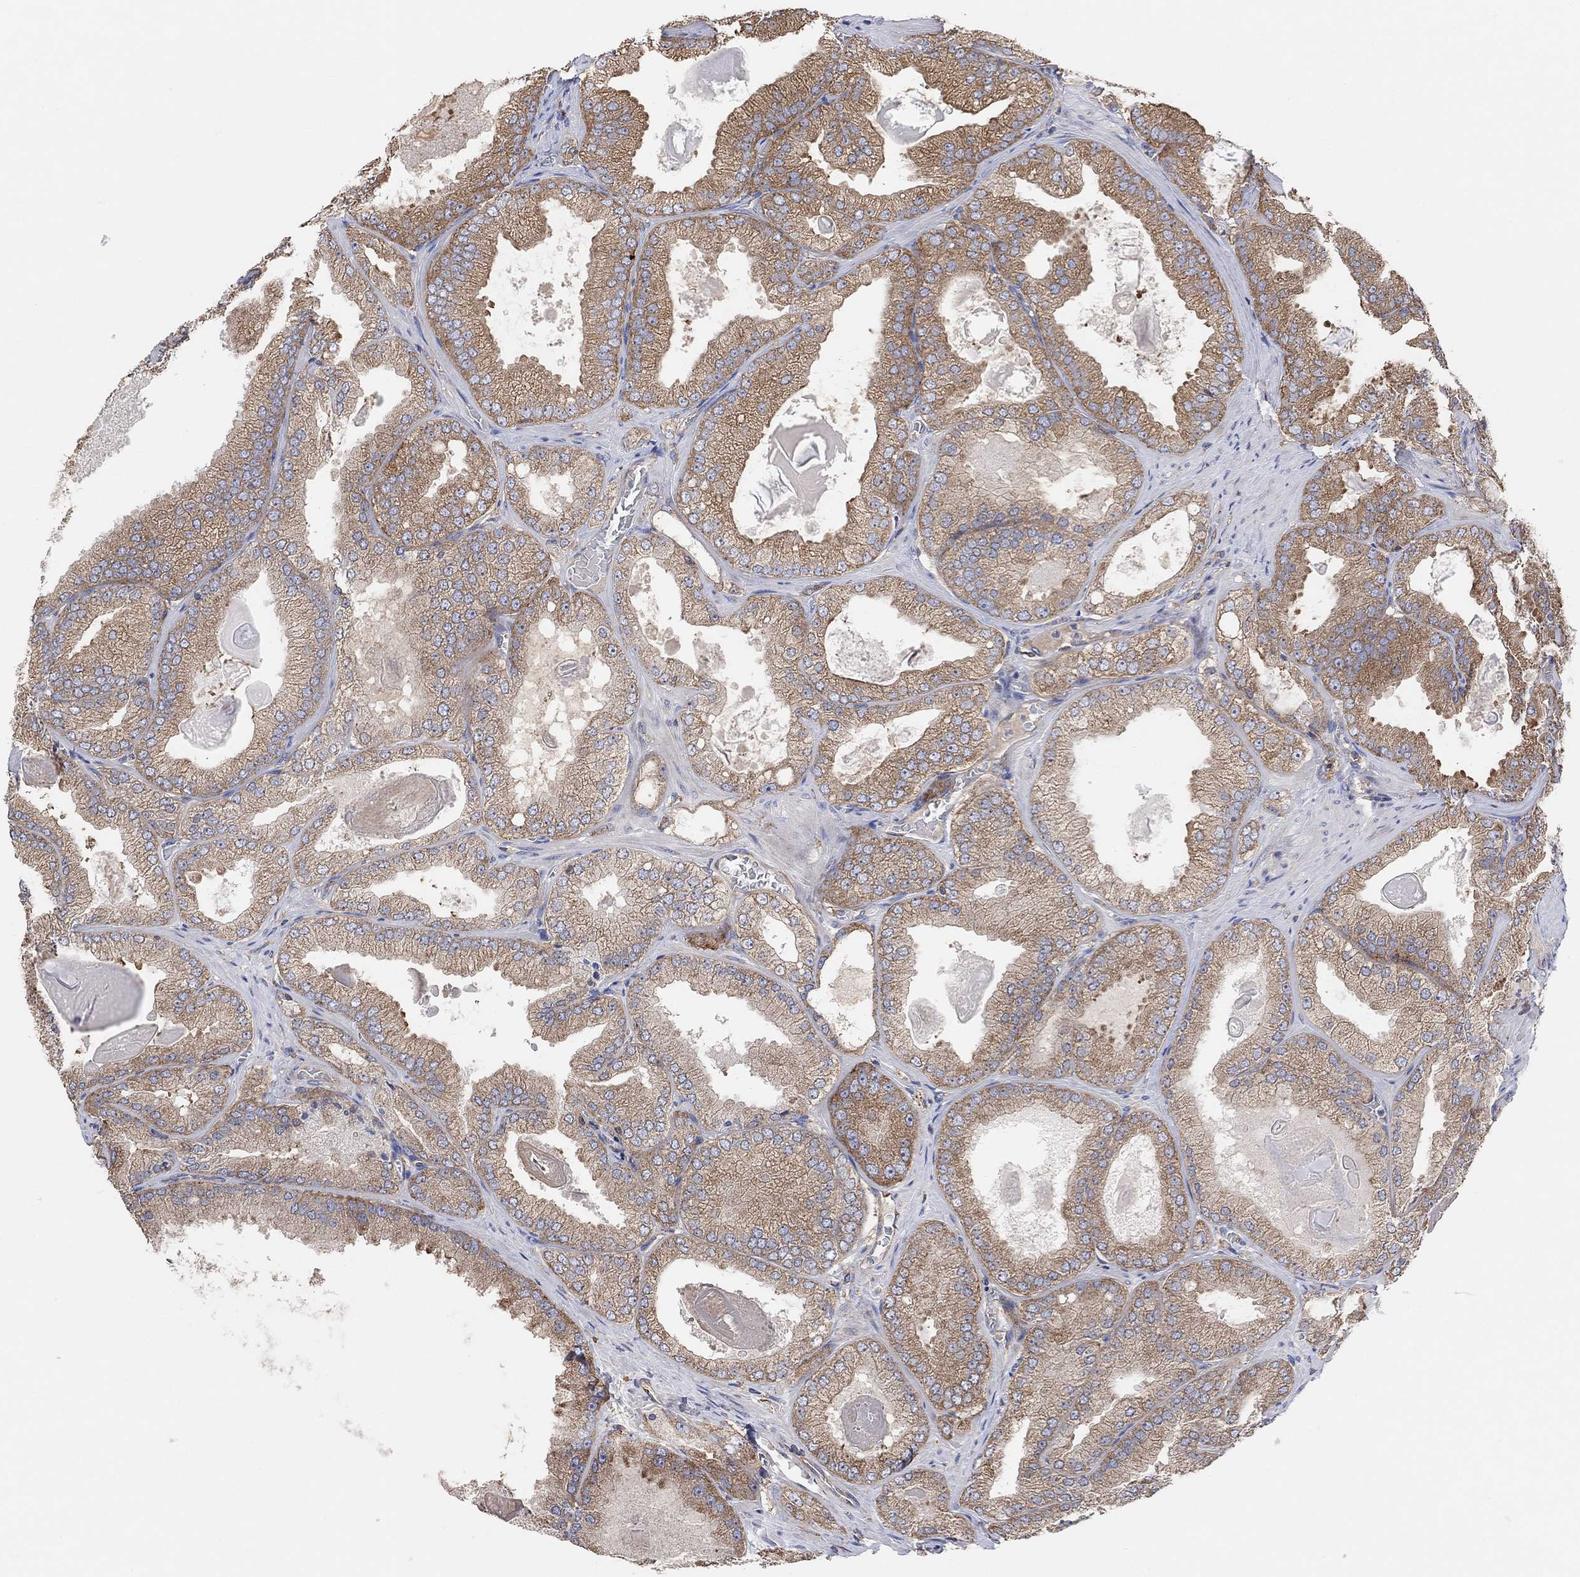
{"staining": {"intensity": "moderate", "quantity": ">75%", "location": "cytoplasmic/membranous"}, "tissue": "prostate cancer", "cell_type": "Tumor cells", "image_type": "cancer", "snomed": [{"axis": "morphology", "description": "Adenocarcinoma, Low grade"}, {"axis": "topography", "description": "Prostate"}], "caption": "Moderate cytoplasmic/membranous protein expression is appreciated in approximately >75% of tumor cells in adenocarcinoma (low-grade) (prostate).", "gene": "BLOC1S3", "patient": {"sex": "male", "age": 72}}